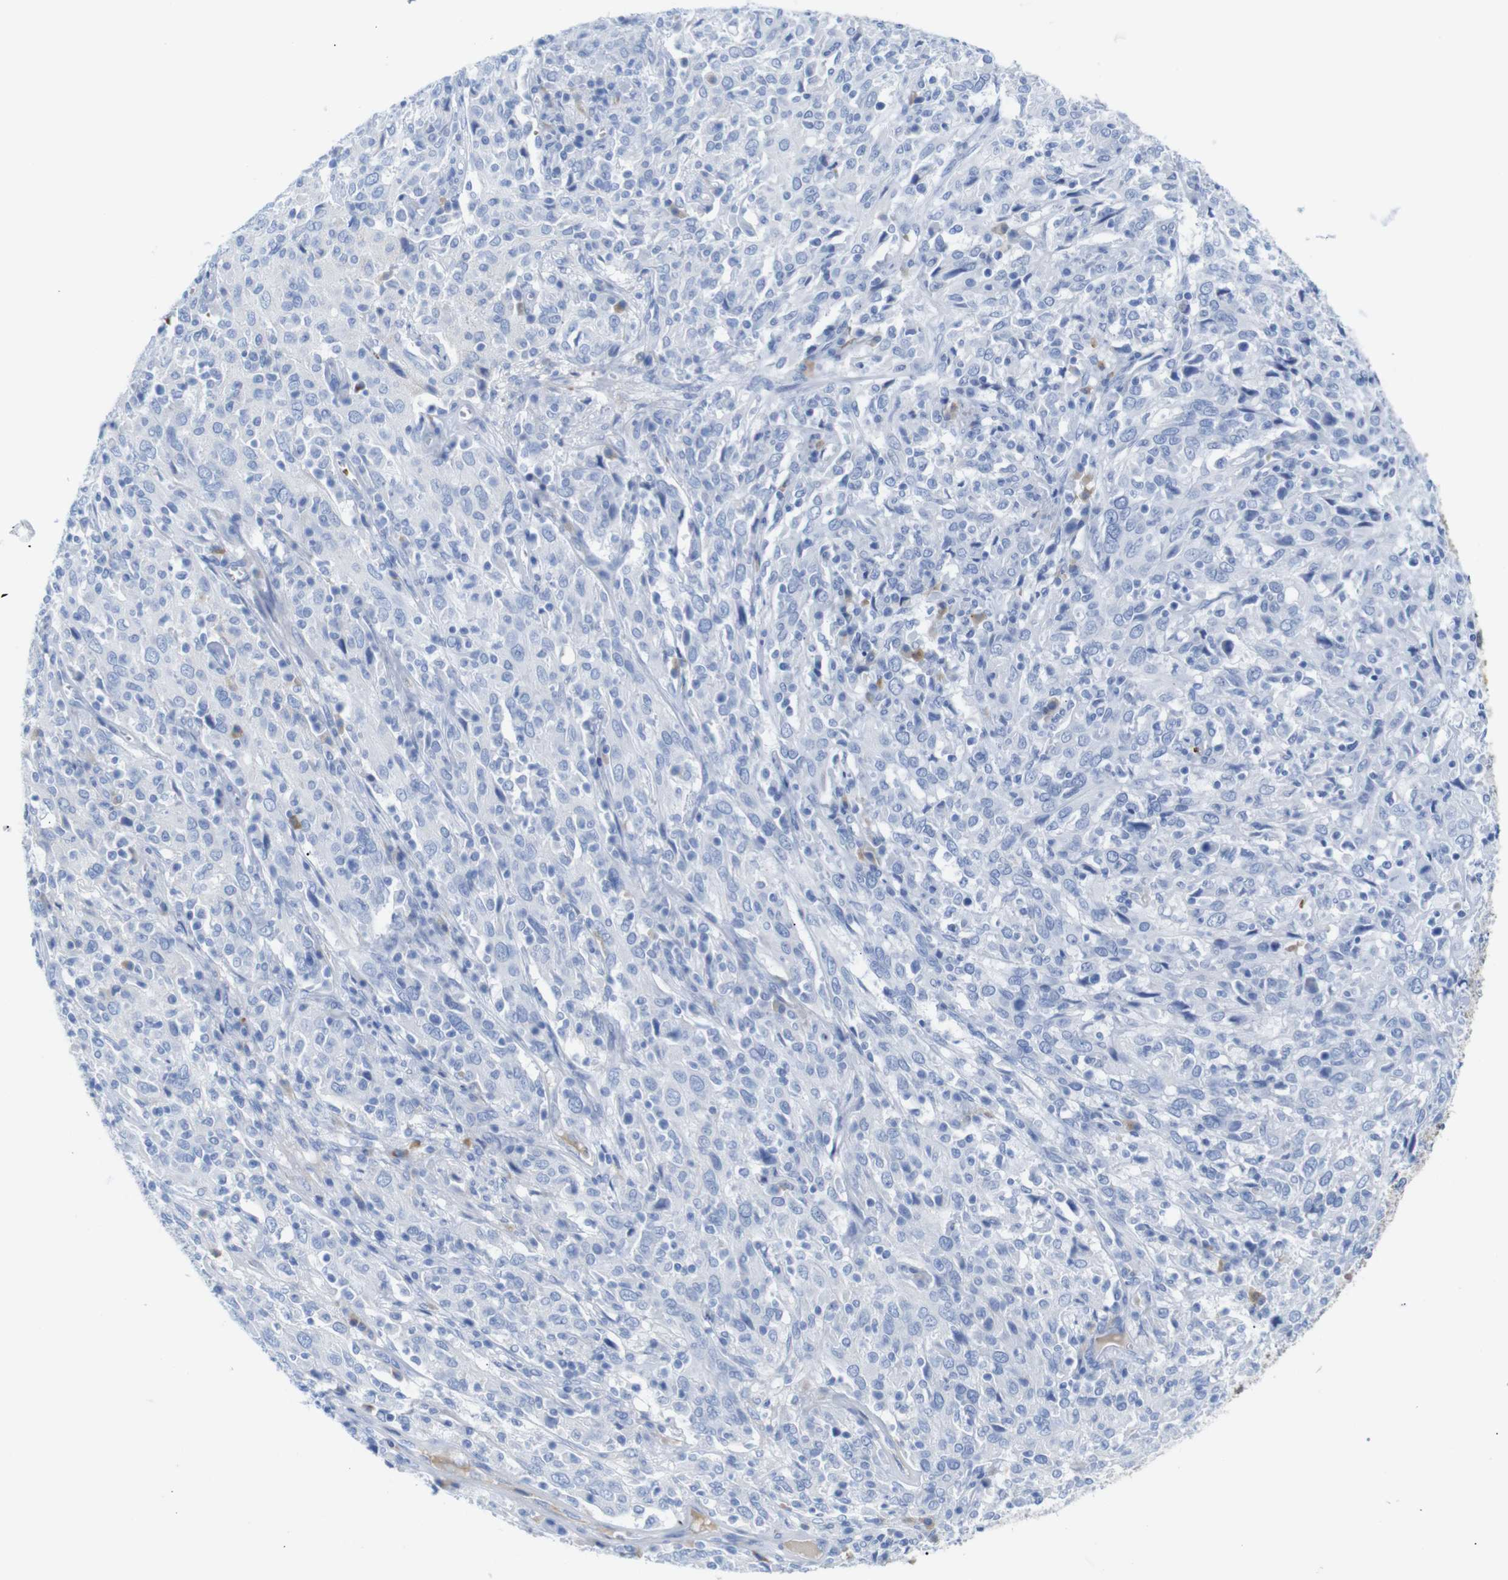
{"staining": {"intensity": "negative", "quantity": "none", "location": "none"}, "tissue": "cervical cancer", "cell_type": "Tumor cells", "image_type": "cancer", "snomed": [{"axis": "morphology", "description": "Squamous cell carcinoma, NOS"}, {"axis": "topography", "description": "Cervix"}], "caption": "Immunohistochemical staining of human cervical squamous cell carcinoma demonstrates no significant positivity in tumor cells. (DAB immunohistochemistry visualized using brightfield microscopy, high magnification).", "gene": "ERVMER34-1", "patient": {"sex": "female", "age": 46}}